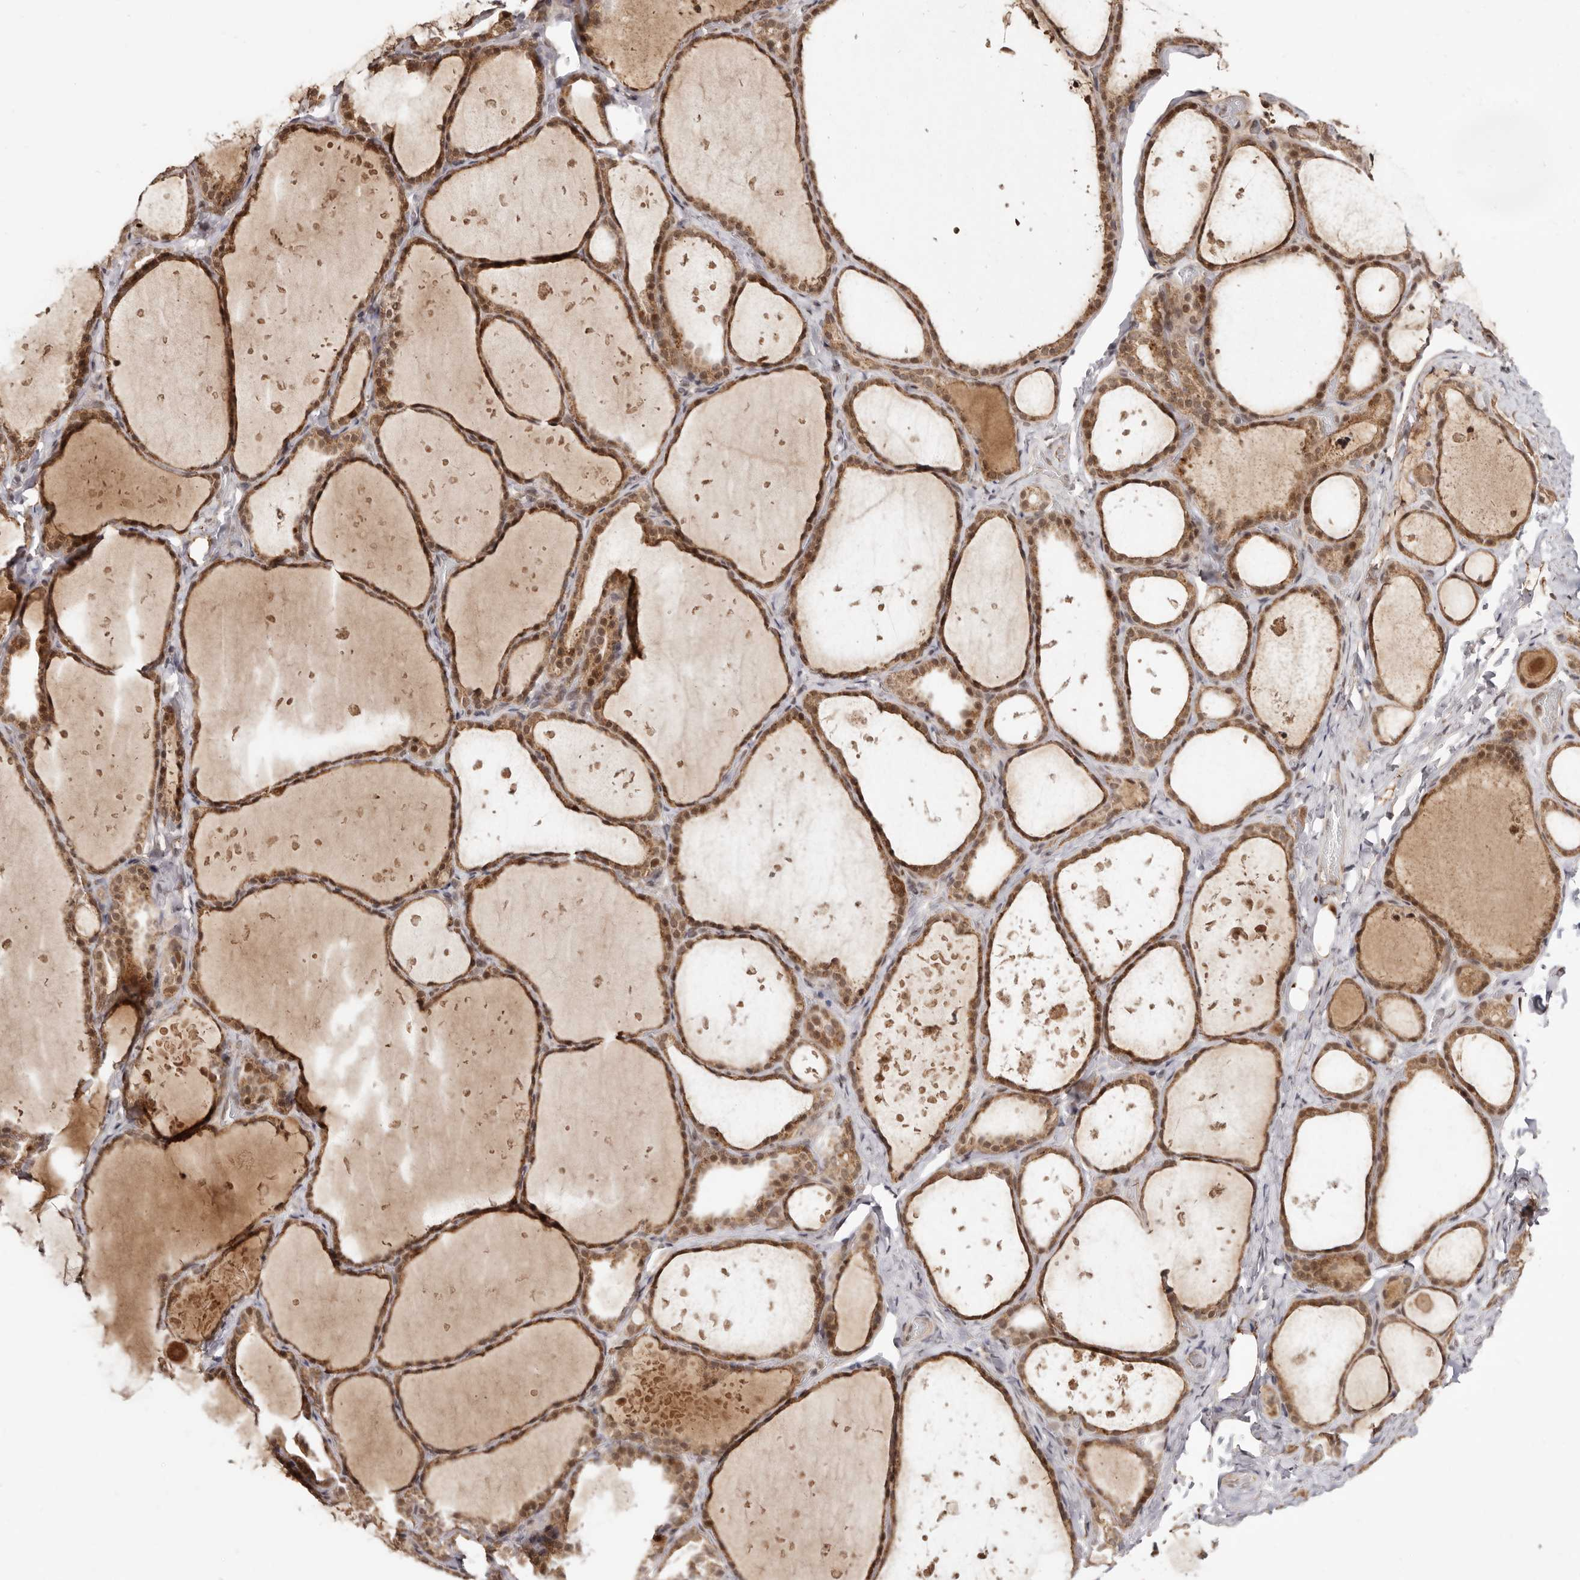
{"staining": {"intensity": "moderate", "quantity": ">75%", "location": "cytoplasmic/membranous,nuclear"}, "tissue": "thyroid gland", "cell_type": "Glandular cells", "image_type": "normal", "snomed": [{"axis": "morphology", "description": "Normal tissue, NOS"}, {"axis": "topography", "description": "Thyroid gland"}], "caption": "This image exhibits IHC staining of benign human thyroid gland, with medium moderate cytoplasmic/membranous,nuclear staining in about >75% of glandular cells.", "gene": "MED8", "patient": {"sex": "female", "age": 44}}